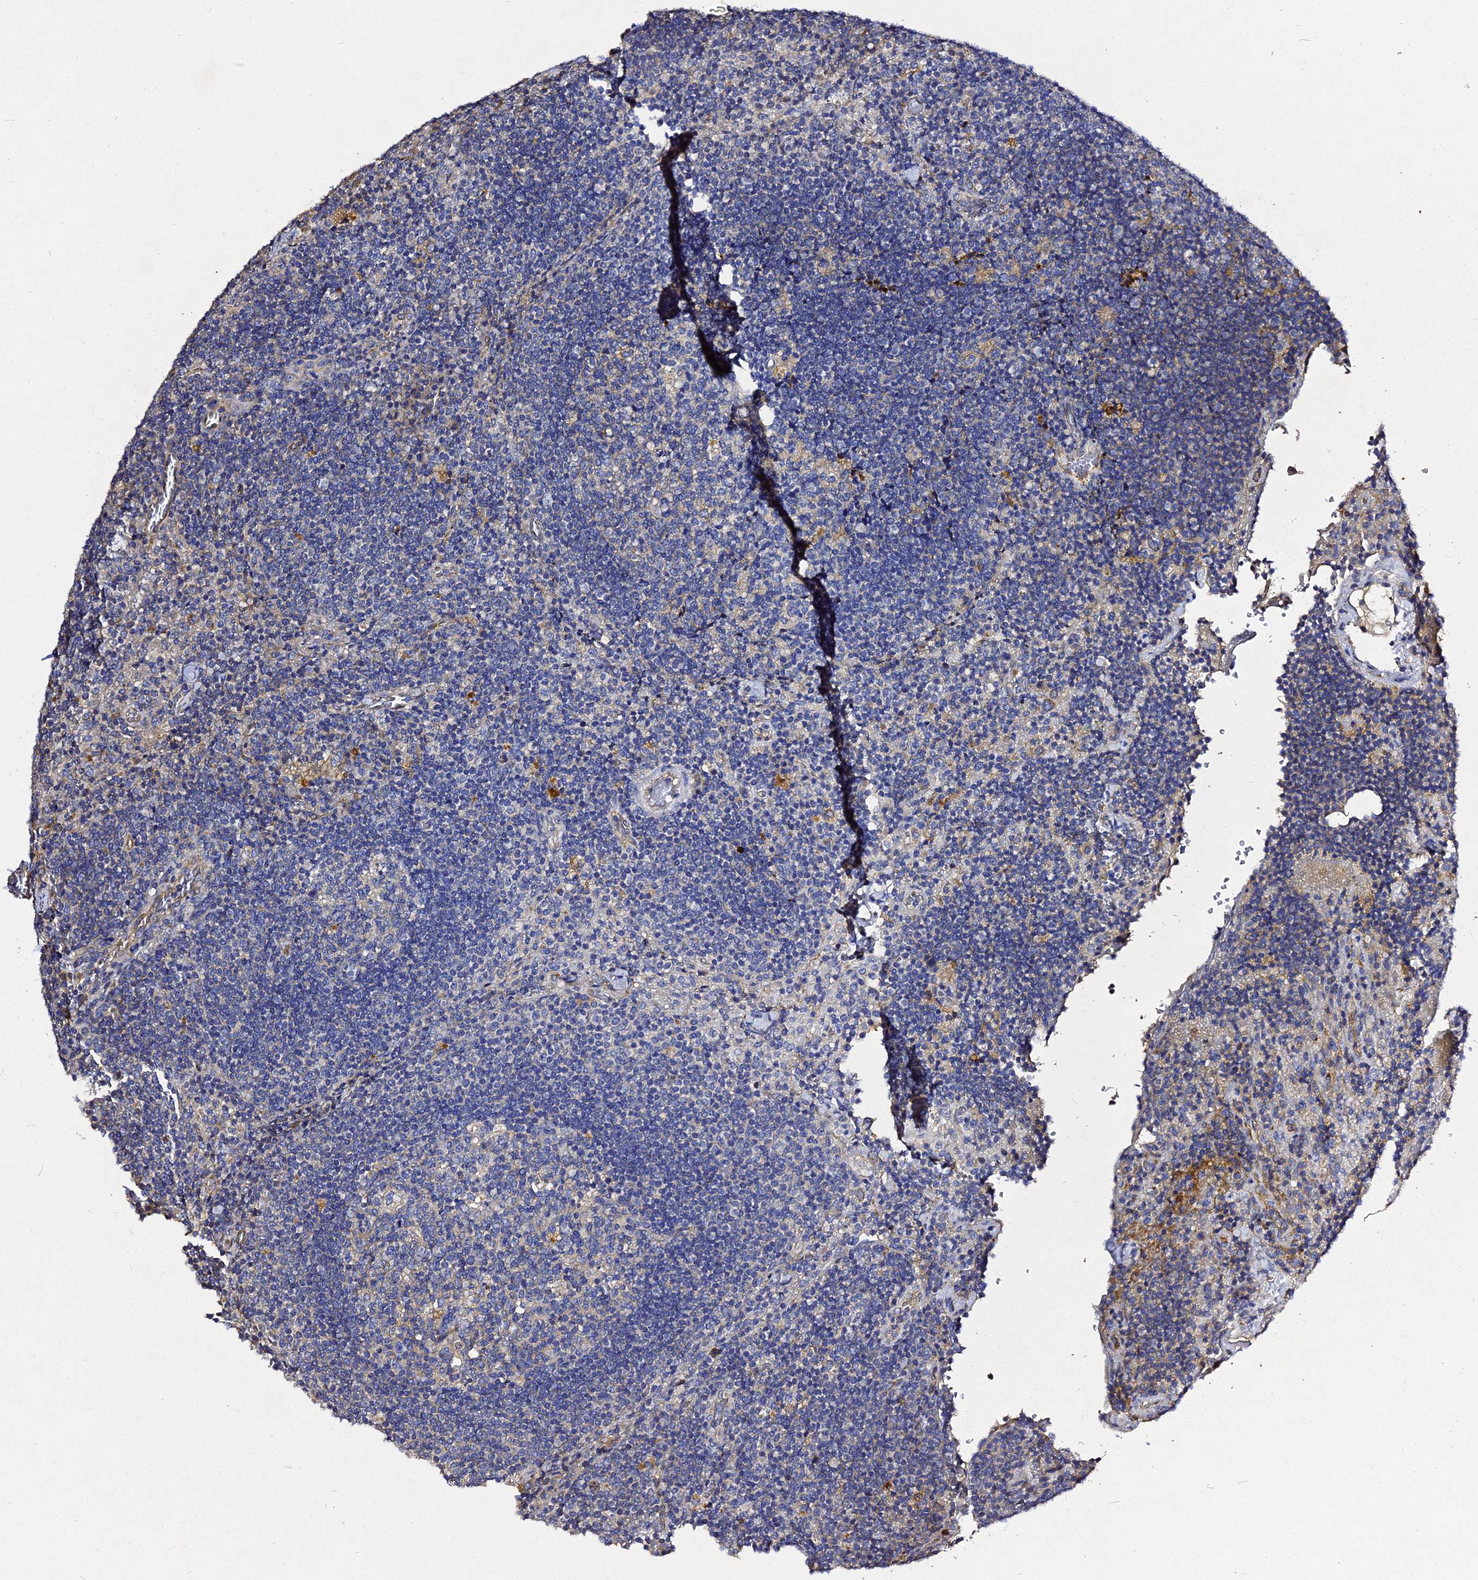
{"staining": {"intensity": "weak", "quantity": "25%-75%", "location": "cytoplasmic/membranous"}, "tissue": "lymph node", "cell_type": "Germinal center cells", "image_type": "normal", "snomed": [{"axis": "morphology", "description": "Normal tissue, NOS"}, {"axis": "topography", "description": "Lymph node"}], "caption": "Immunohistochemical staining of unremarkable lymph node shows 25%-75% levels of weak cytoplasmic/membranous protein staining in about 25%-75% of germinal center cells.", "gene": "AP3M1", "patient": {"sex": "male", "age": 58}}